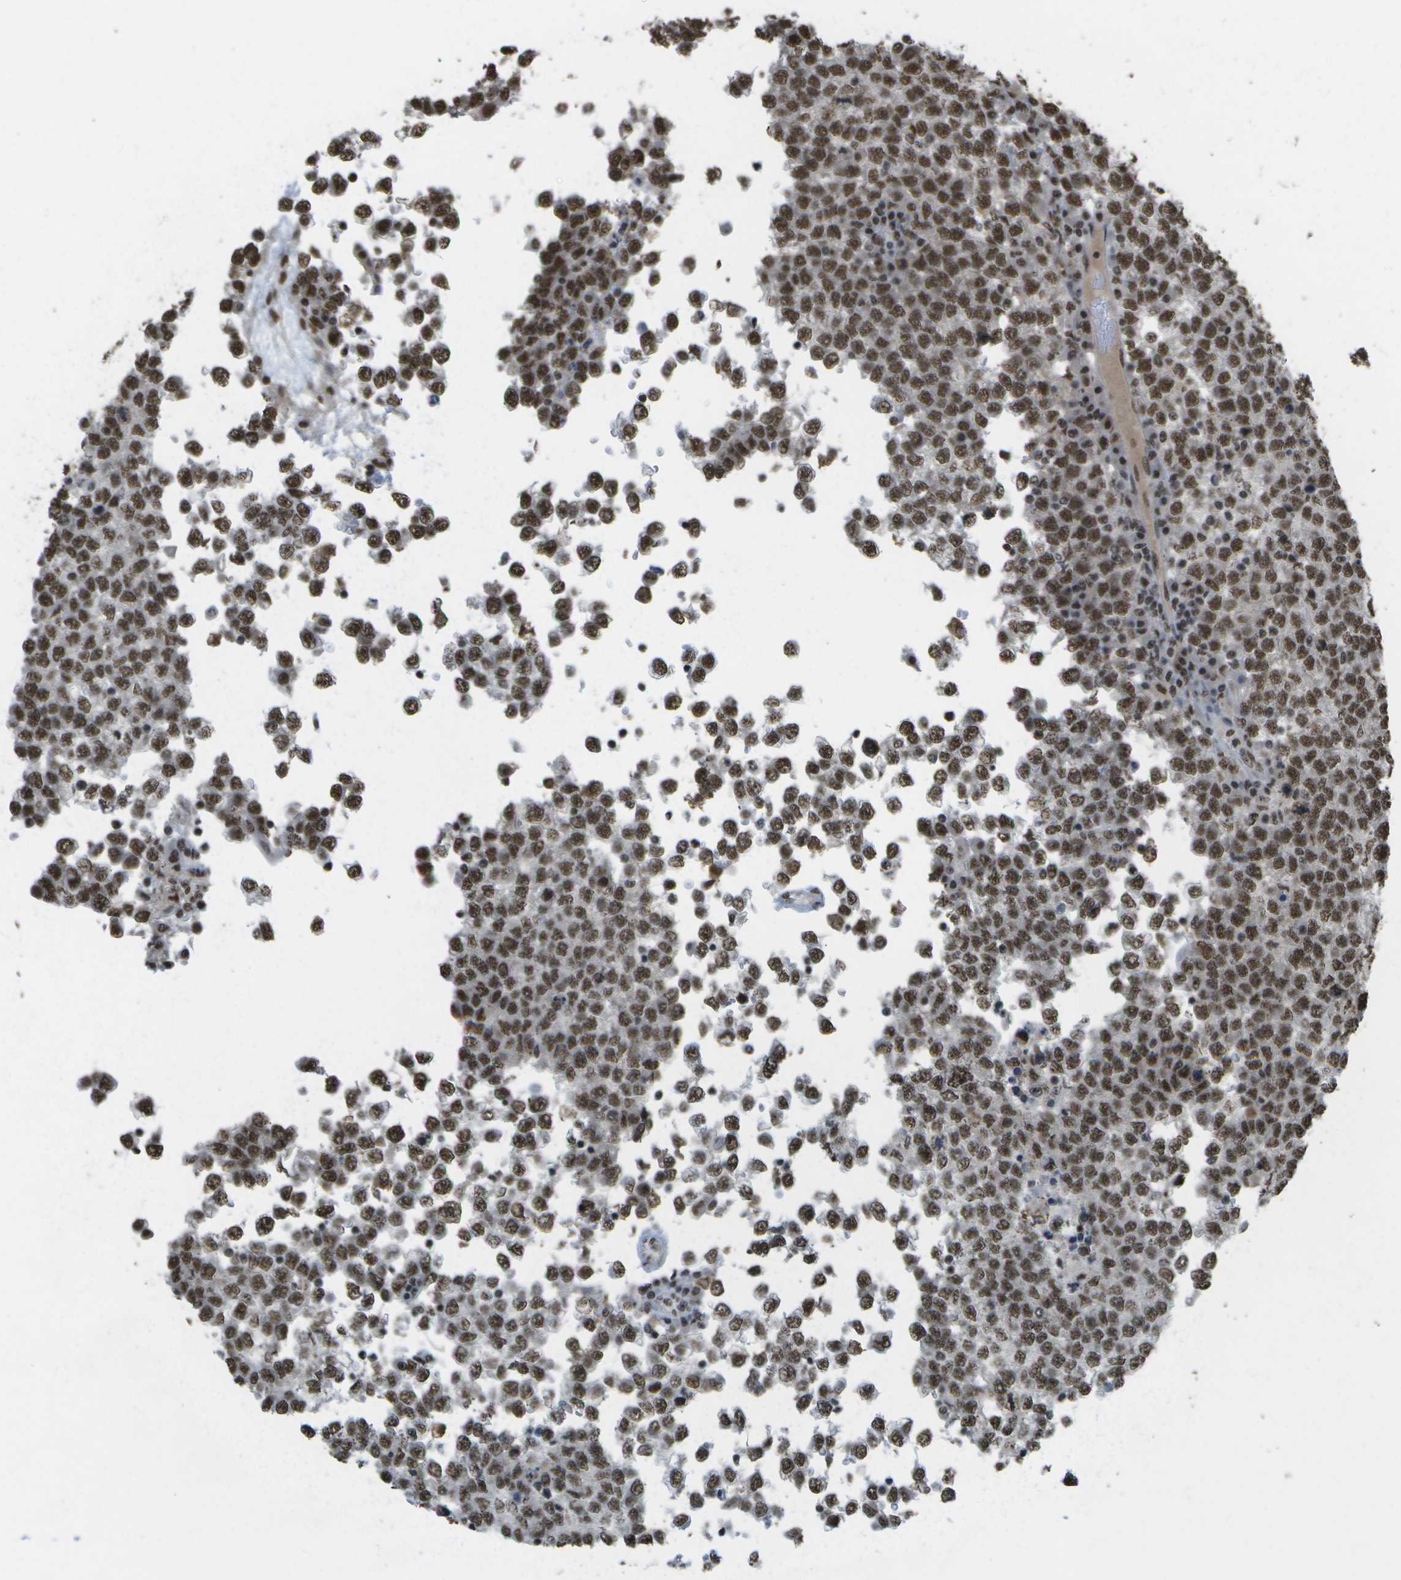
{"staining": {"intensity": "moderate", "quantity": ">75%", "location": "nuclear"}, "tissue": "testis cancer", "cell_type": "Tumor cells", "image_type": "cancer", "snomed": [{"axis": "morphology", "description": "Seminoma, NOS"}, {"axis": "topography", "description": "Testis"}], "caption": "This histopathology image displays immunohistochemistry (IHC) staining of human testis cancer (seminoma), with medium moderate nuclear expression in about >75% of tumor cells.", "gene": "SPEN", "patient": {"sex": "male", "age": 65}}